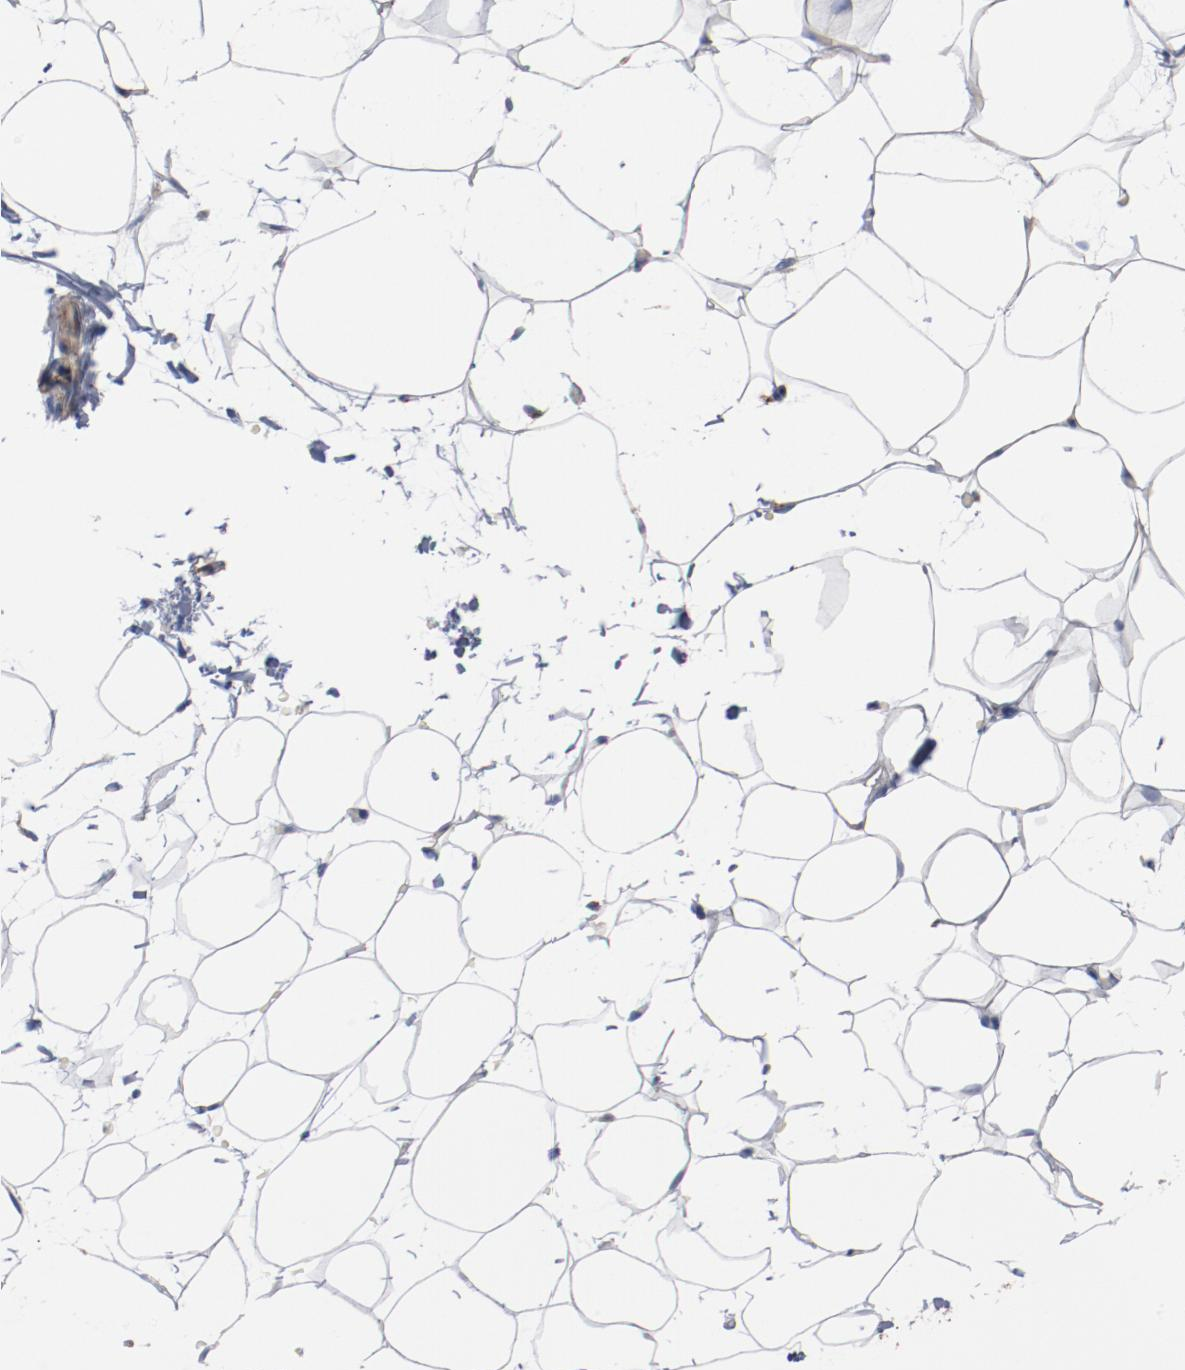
{"staining": {"intensity": "negative", "quantity": "none", "location": "none"}, "tissue": "adipose tissue", "cell_type": "Adipocytes", "image_type": "normal", "snomed": [{"axis": "morphology", "description": "Normal tissue, NOS"}, {"axis": "morphology", "description": "Fibrosis, NOS"}, {"axis": "topography", "description": "Breast"}], "caption": "High power microscopy image of an immunohistochemistry histopathology image of normal adipose tissue, revealing no significant staining in adipocytes.", "gene": "NDUFS4", "patient": {"sex": "female", "age": 24}}